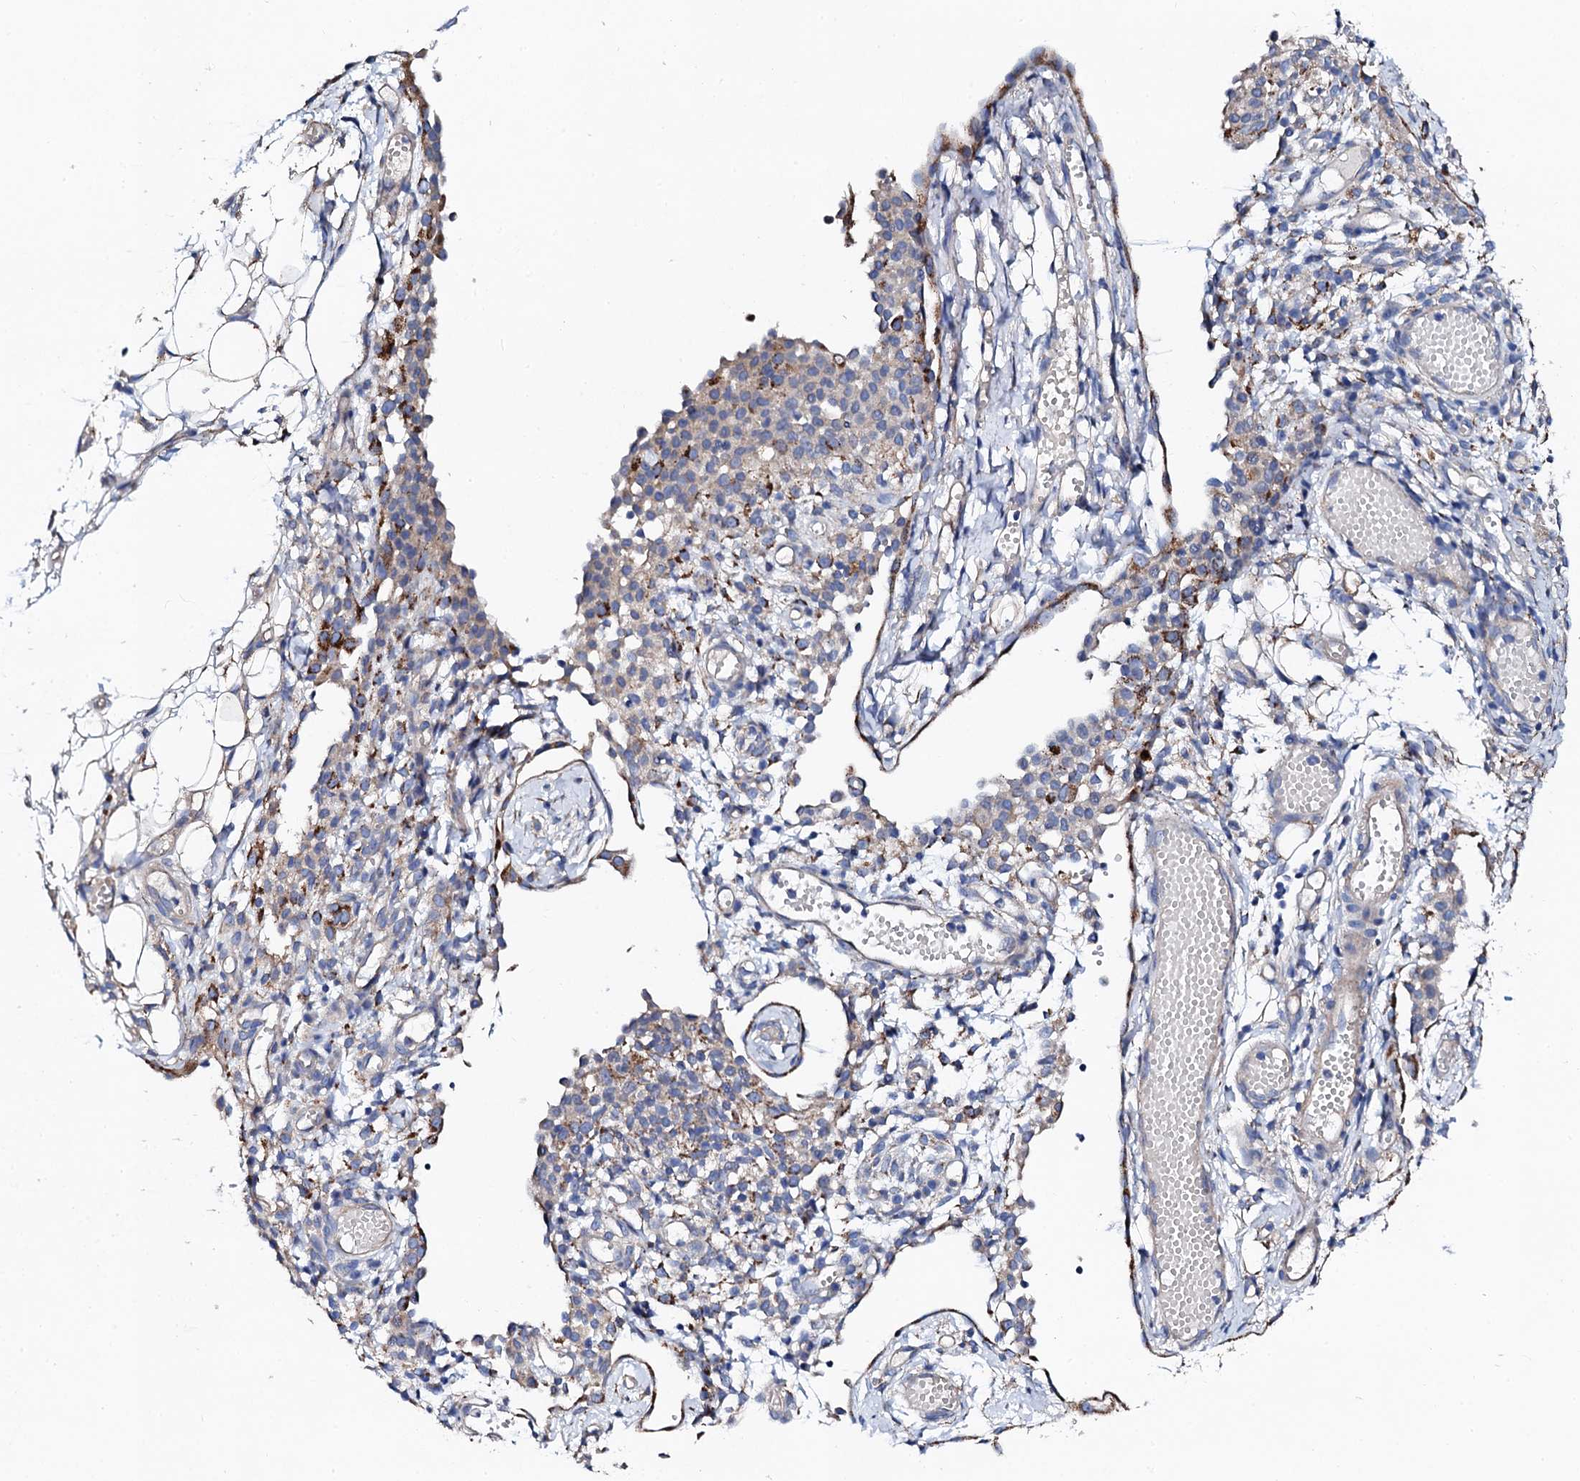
{"staining": {"intensity": "strong", "quantity": "<25%", "location": "cytoplasmic/membranous"}, "tissue": "ovarian cancer", "cell_type": "Tumor cells", "image_type": "cancer", "snomed": [{"axis": "morphology", "description": "Carcinoma, endometroid"}, {"axis": "topography", "description": "Ovary"}], "caption": "The immunohistochemical stain highlights strong cytoplasmic/membranous staining in tumor cells of ovarian cancer tissue.", "gene": "KLHL32", "patient": {"sex": "female", "age": 42}}